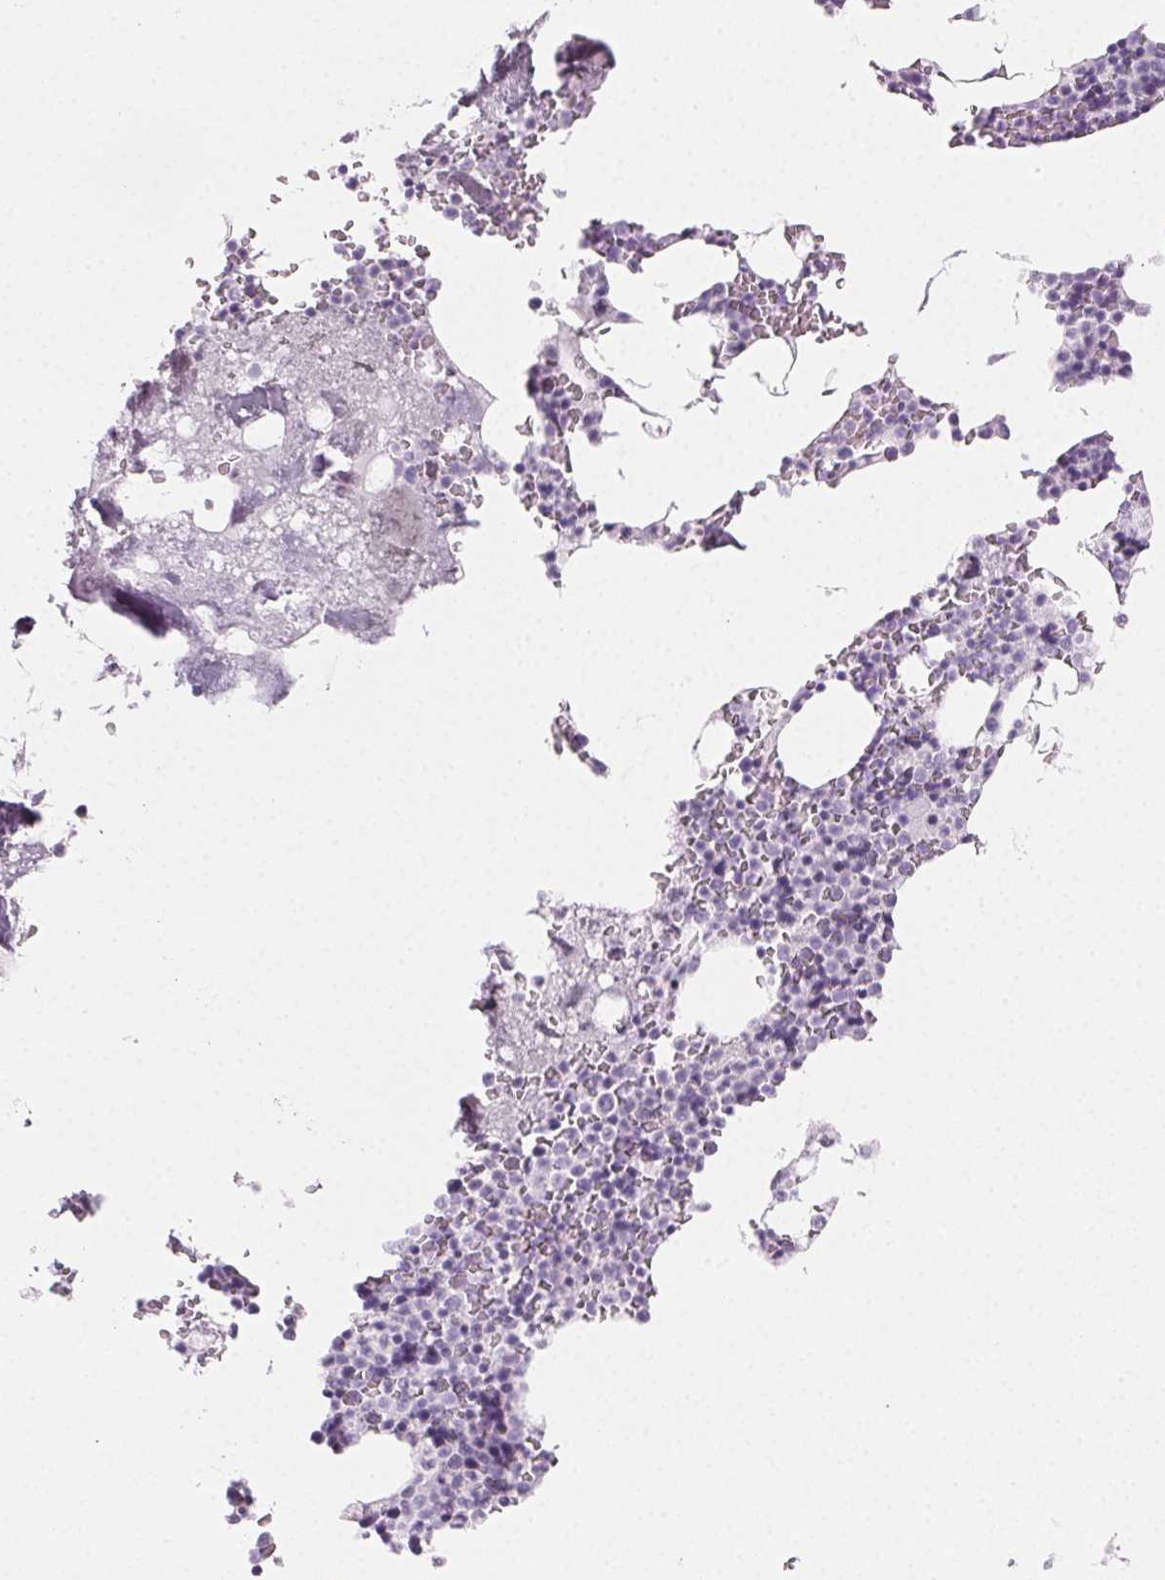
{"staining": {"intensity": "negative", "quantity": "none", "location": "none"}, "tissue": "bone marrow", "cell_type": "Hematopoietic cells", "image_type": "normal", "snomed": [{"axis": "morphology", "description": "Normal tissue, NOS"}, {"axis": "topography", "description": "Bone marrow"}], "caption": "The immunohistochemistry image has no significant expression in hematopoietic cells of bone marrow.", "gene": "PRSS1", "patient": {"sex": "female", "age": 42}}